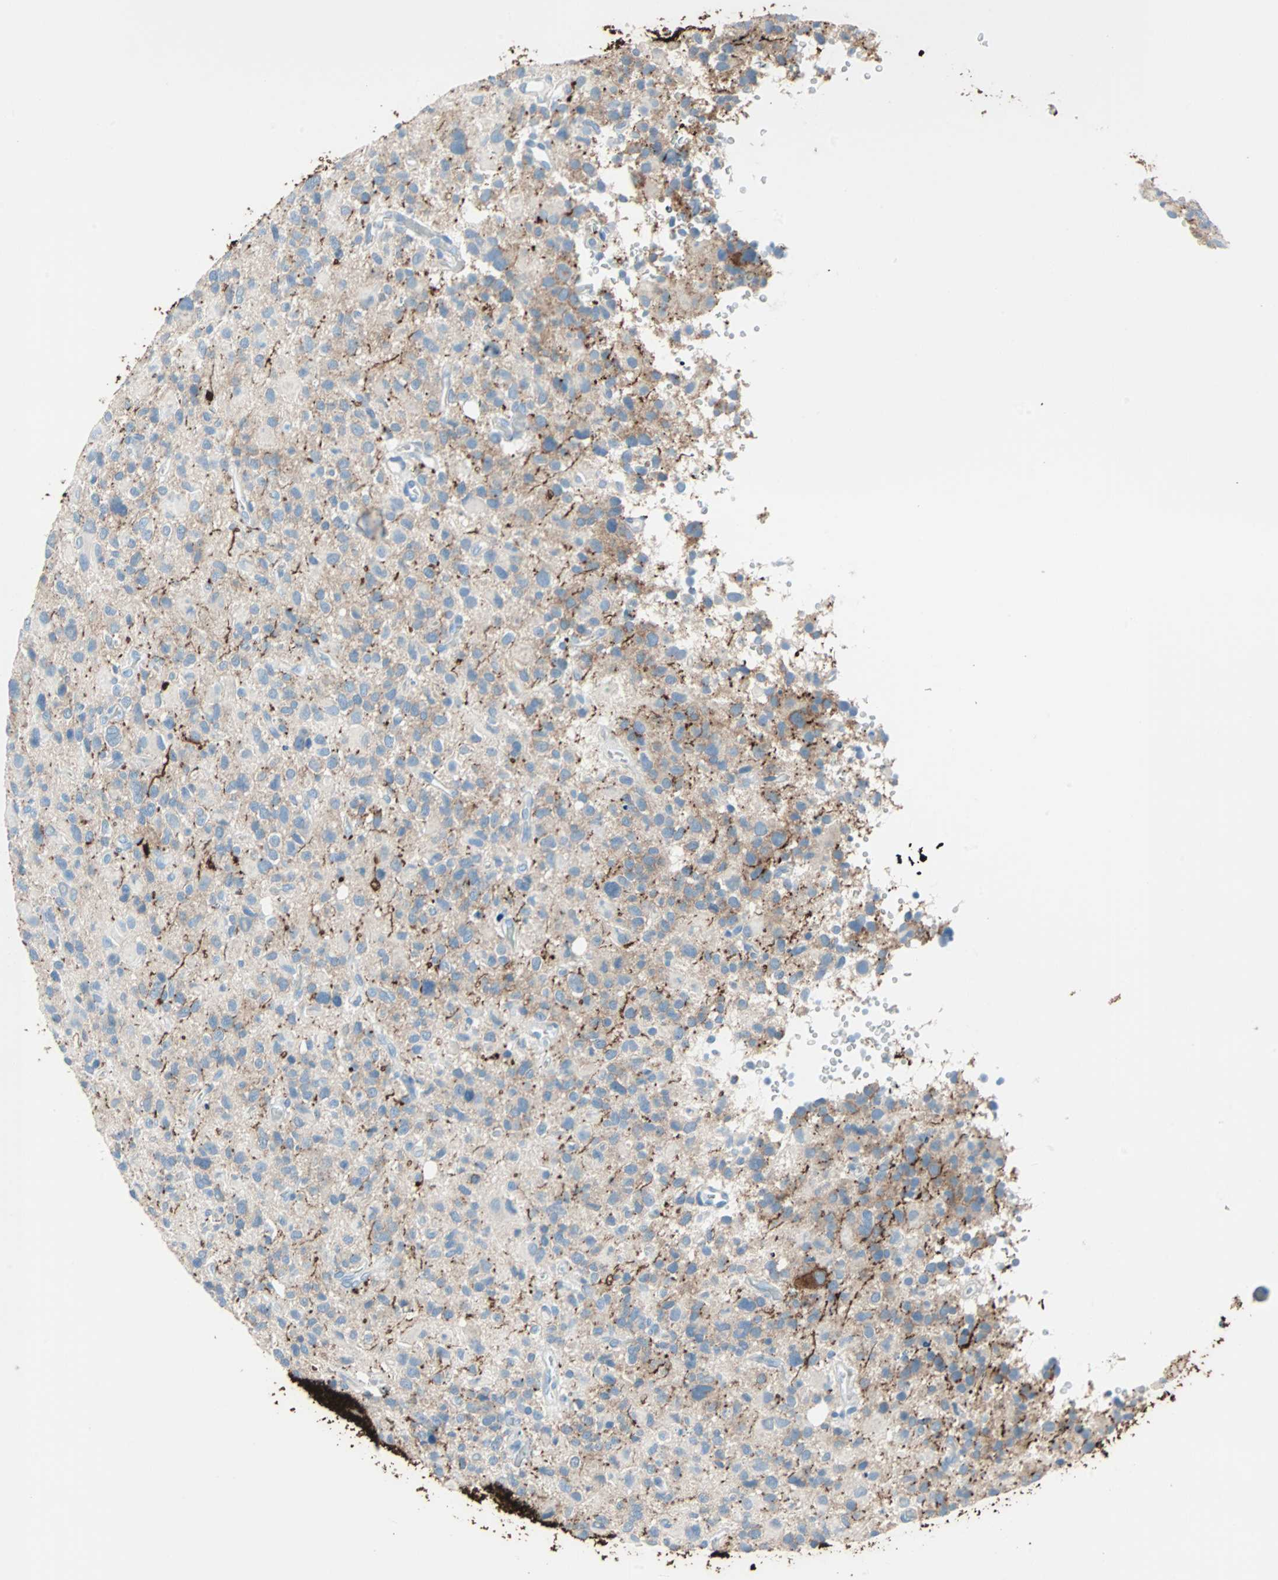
{"staining": {"intensity": "negative", "quantity": "none", "location": "none"}, "tissue": "glioma", "cell_type": "Tumor cells", "image_type": "cancer", "snomed": [{"axis": "morphology", "description": "Glioma, malignant, High grade"}, {"axis": "topography", "description": "Brain"}], "caption": "Histopathology image shows no significant protein positivity in tumor cells of malignant glioma (high-grade).", "gene": "STX1A", "patient": {"sex": "male", "age": 48}}